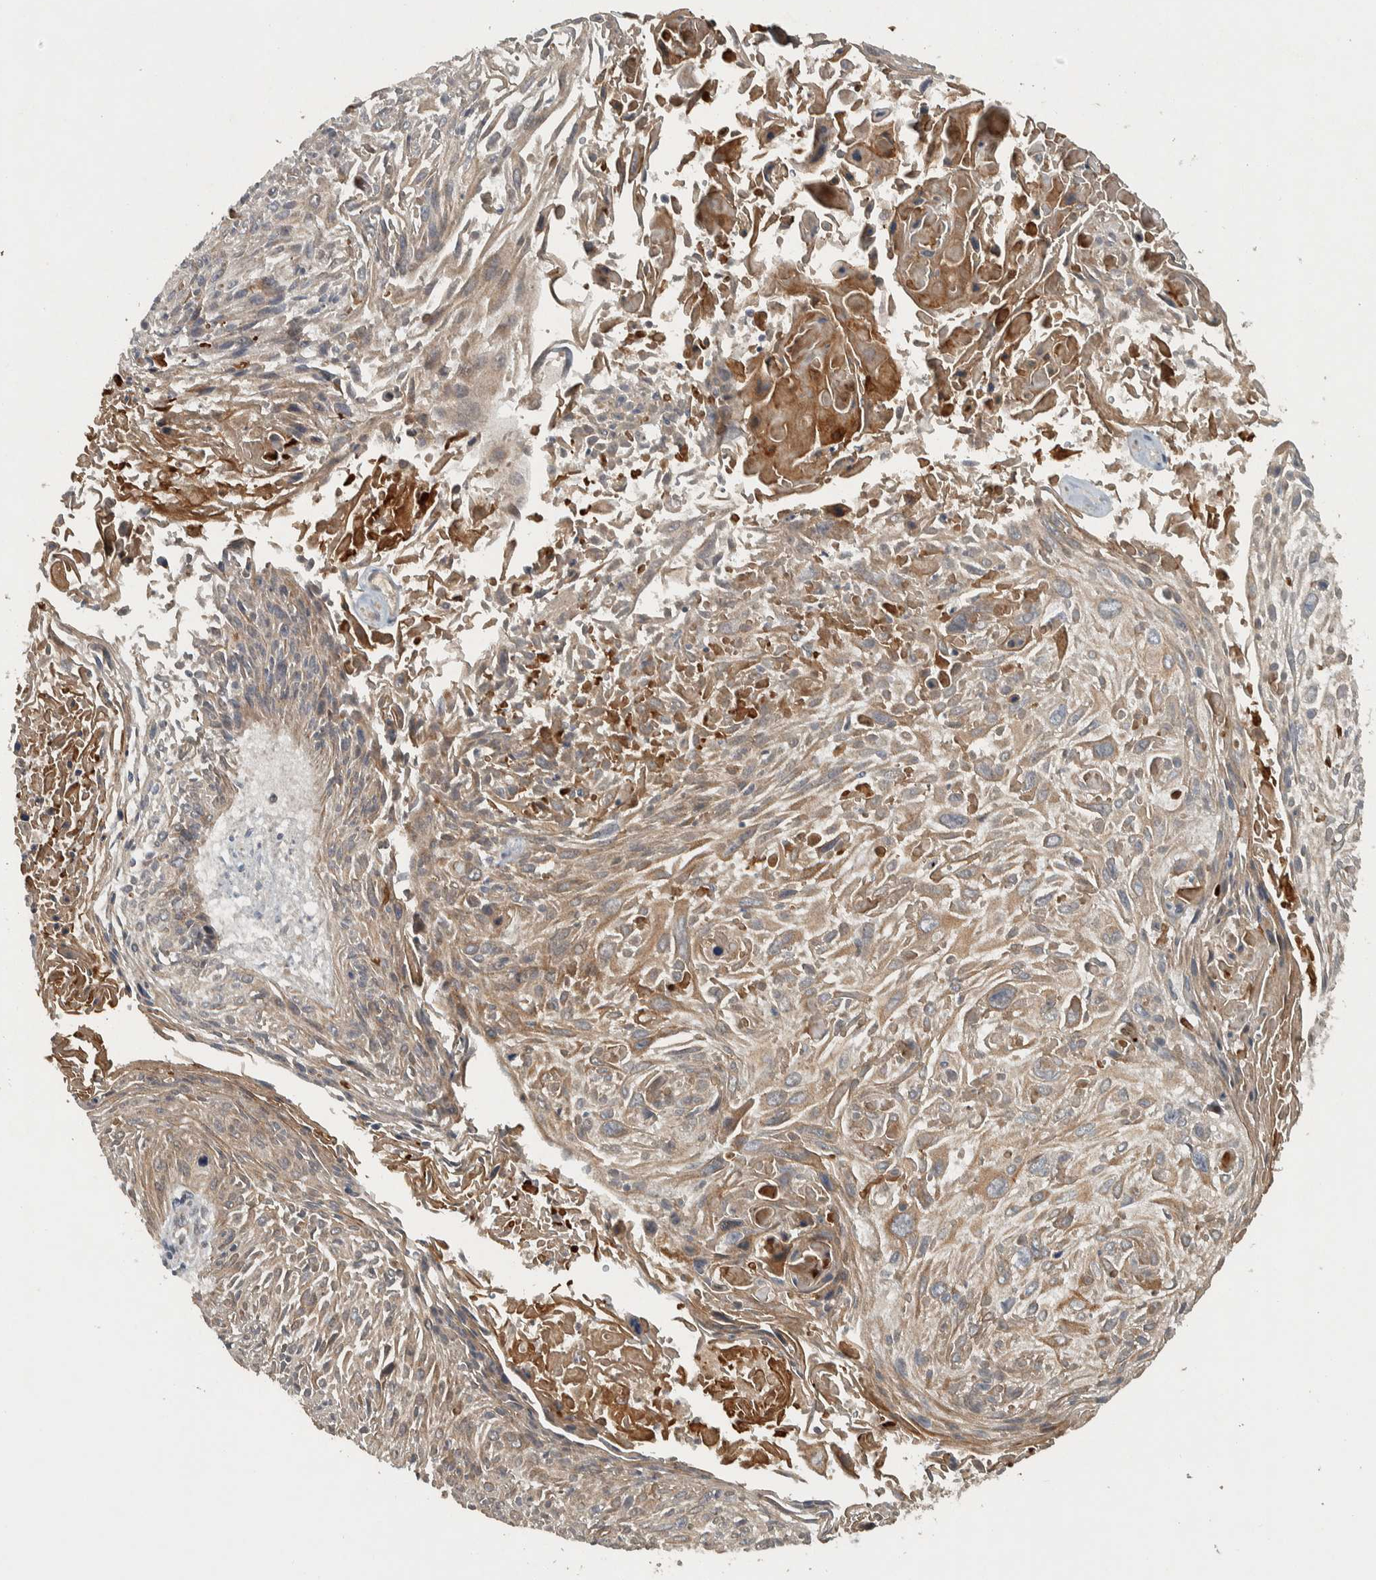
{"staining": {"intensity": "weak", "quantity": "25%-75%", "location": "cytoplasmic/membranous"}, "tissue": "cervical cancer", "cell_type": "Tumor cells", "image_type": "cancer", "snomed": [{"axis": "morphology", "description": "Squamous cell carcinoma, NOS"}, {"axis": "topography", "description": "Cervix"}], "caption": "Human cervical cancer (squamous cell carcinoma) stained with a protein marker exhibits weak staining in tumor cells.", "gene": "KIFAP3", "patient": {"sex": "female", "age": 51}}